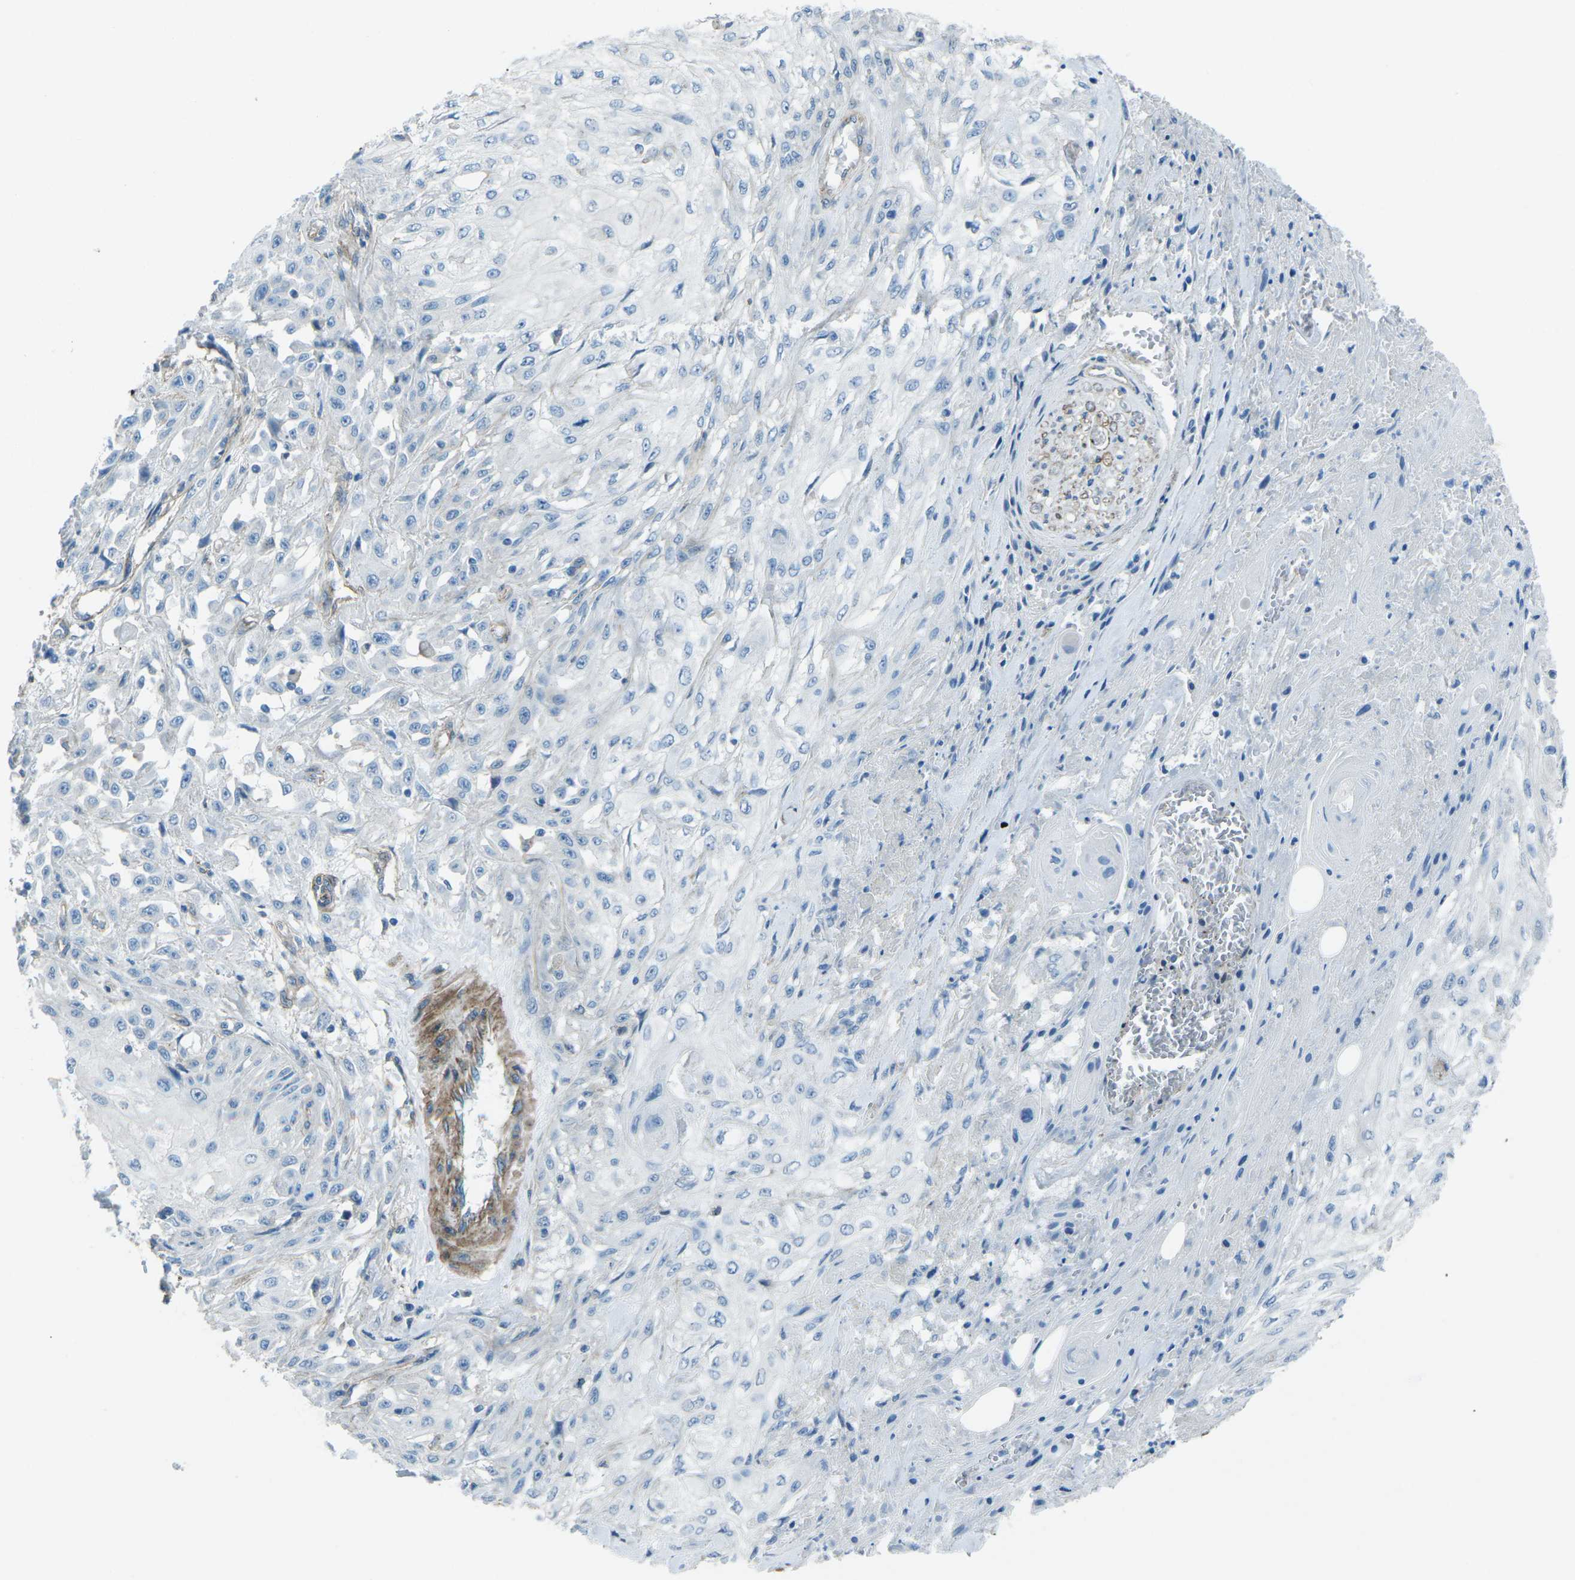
{"staining": {"intensity": "negative", "quantity": "none", "location": "none"}, "tissue": "skin cancer", "cell_type": "Tumor cells", "image_type": "cancer", "snomed": [{"axis": "morphology", "description": "Squamous cell carcinoma, NOS"}, {"axis": "morphology", "description": "Squamous cell carcinoma, metastatic, NOS"}, {"axis": "topography", "description": "Skin"}, {"axis": "topography", "description": "Lymph node"}], "caption": "There is no significant expression in tumor cells of metastatic squamous cell carcinoma (skin).", "gene": "UTRN", "patient": {"sex": "male", "age": 75}}